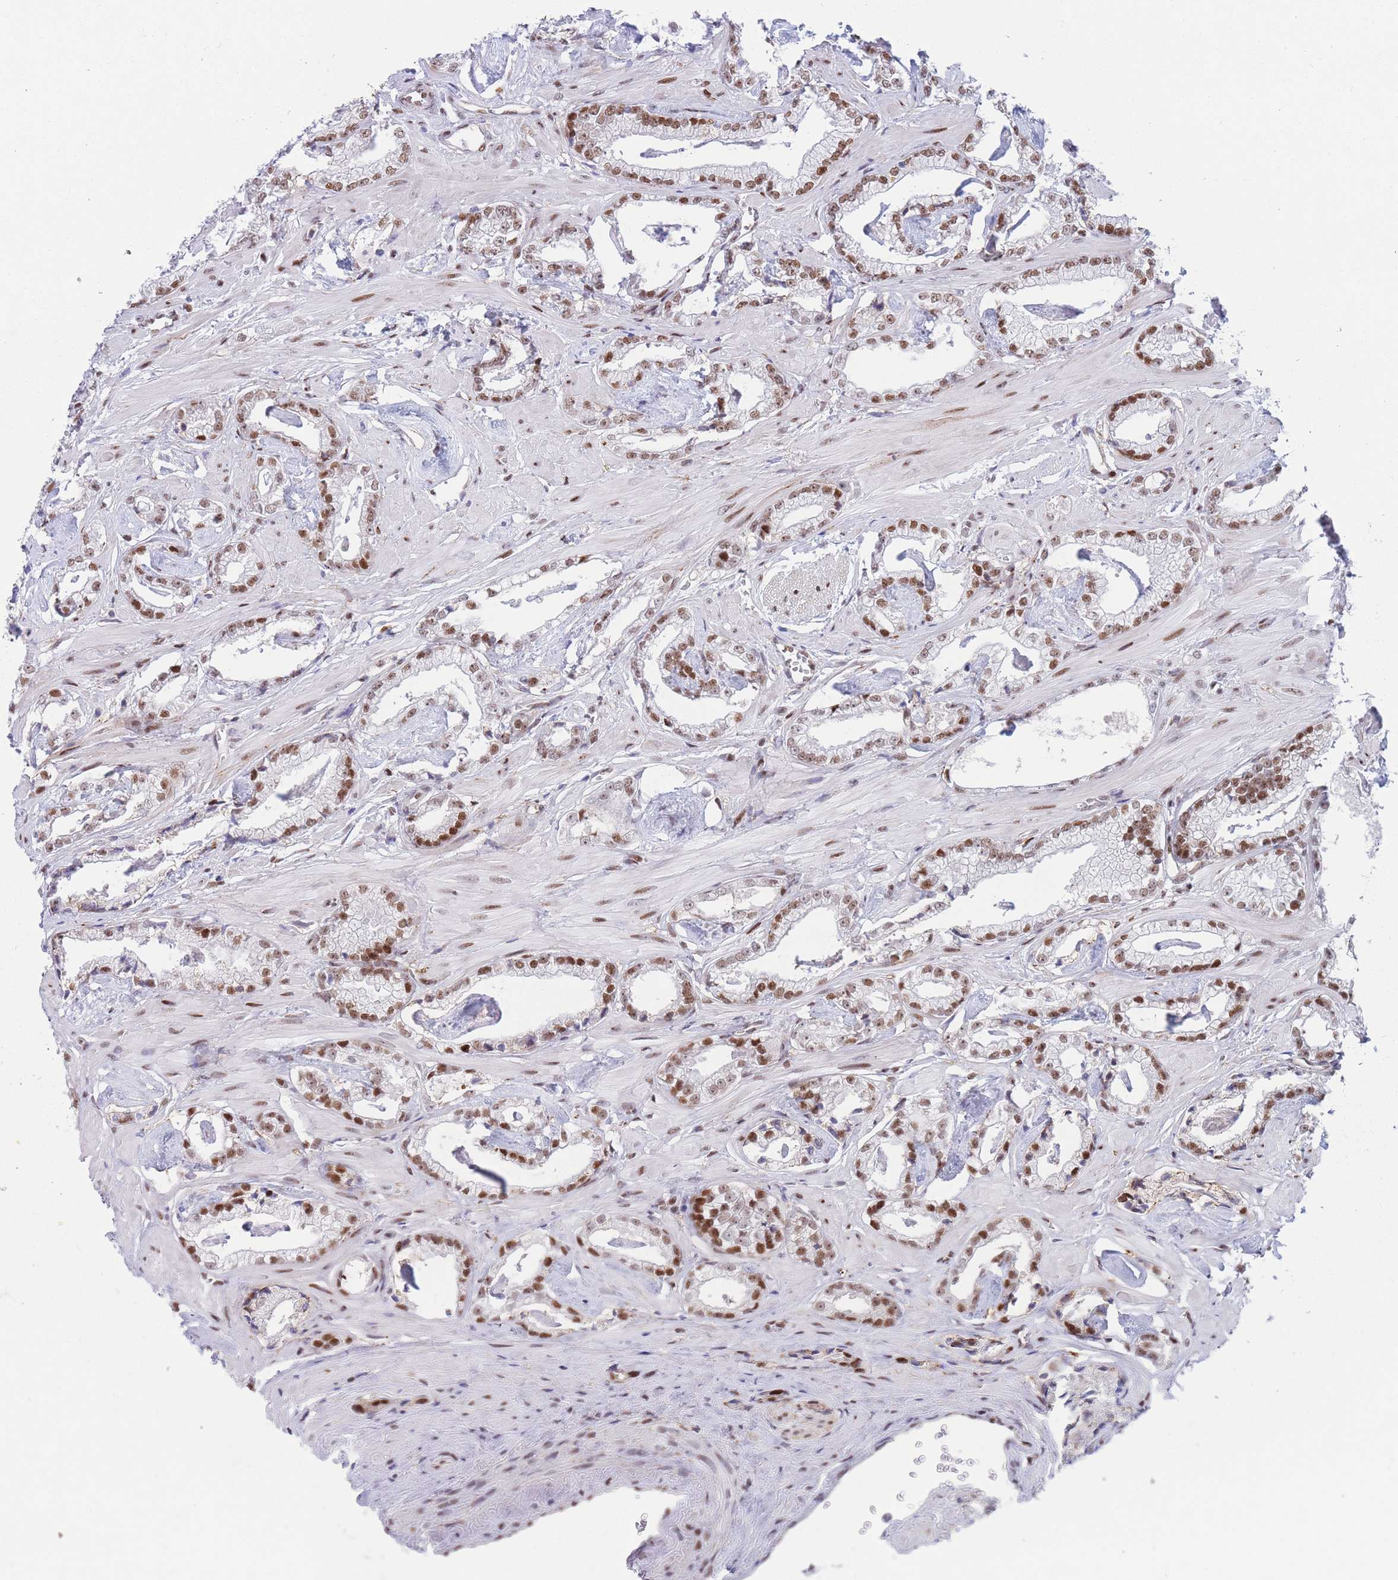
{"staining": {"intensity": "strong", "quantity": "25%-75%", "location": "nuclear"}, "tissue": "prostate cancer", "cell_type": "Tumor cells", "image_type": "cancer", "snomed": [{"axis": "morphology", "description": "Adenocarcinoma, Low grade"}, {"axis": "topography", "description": "Prostate"}], "caption": "IHC image of neoplastic tissue: prostate cancer stained using IHC shows high levels of strong protein expression localized specifically in the nuclear of tumor cells, appearing as a nuclear brown color.", "gene": "DNAJC3", "patient": {"sex": "male", "age": 60}}